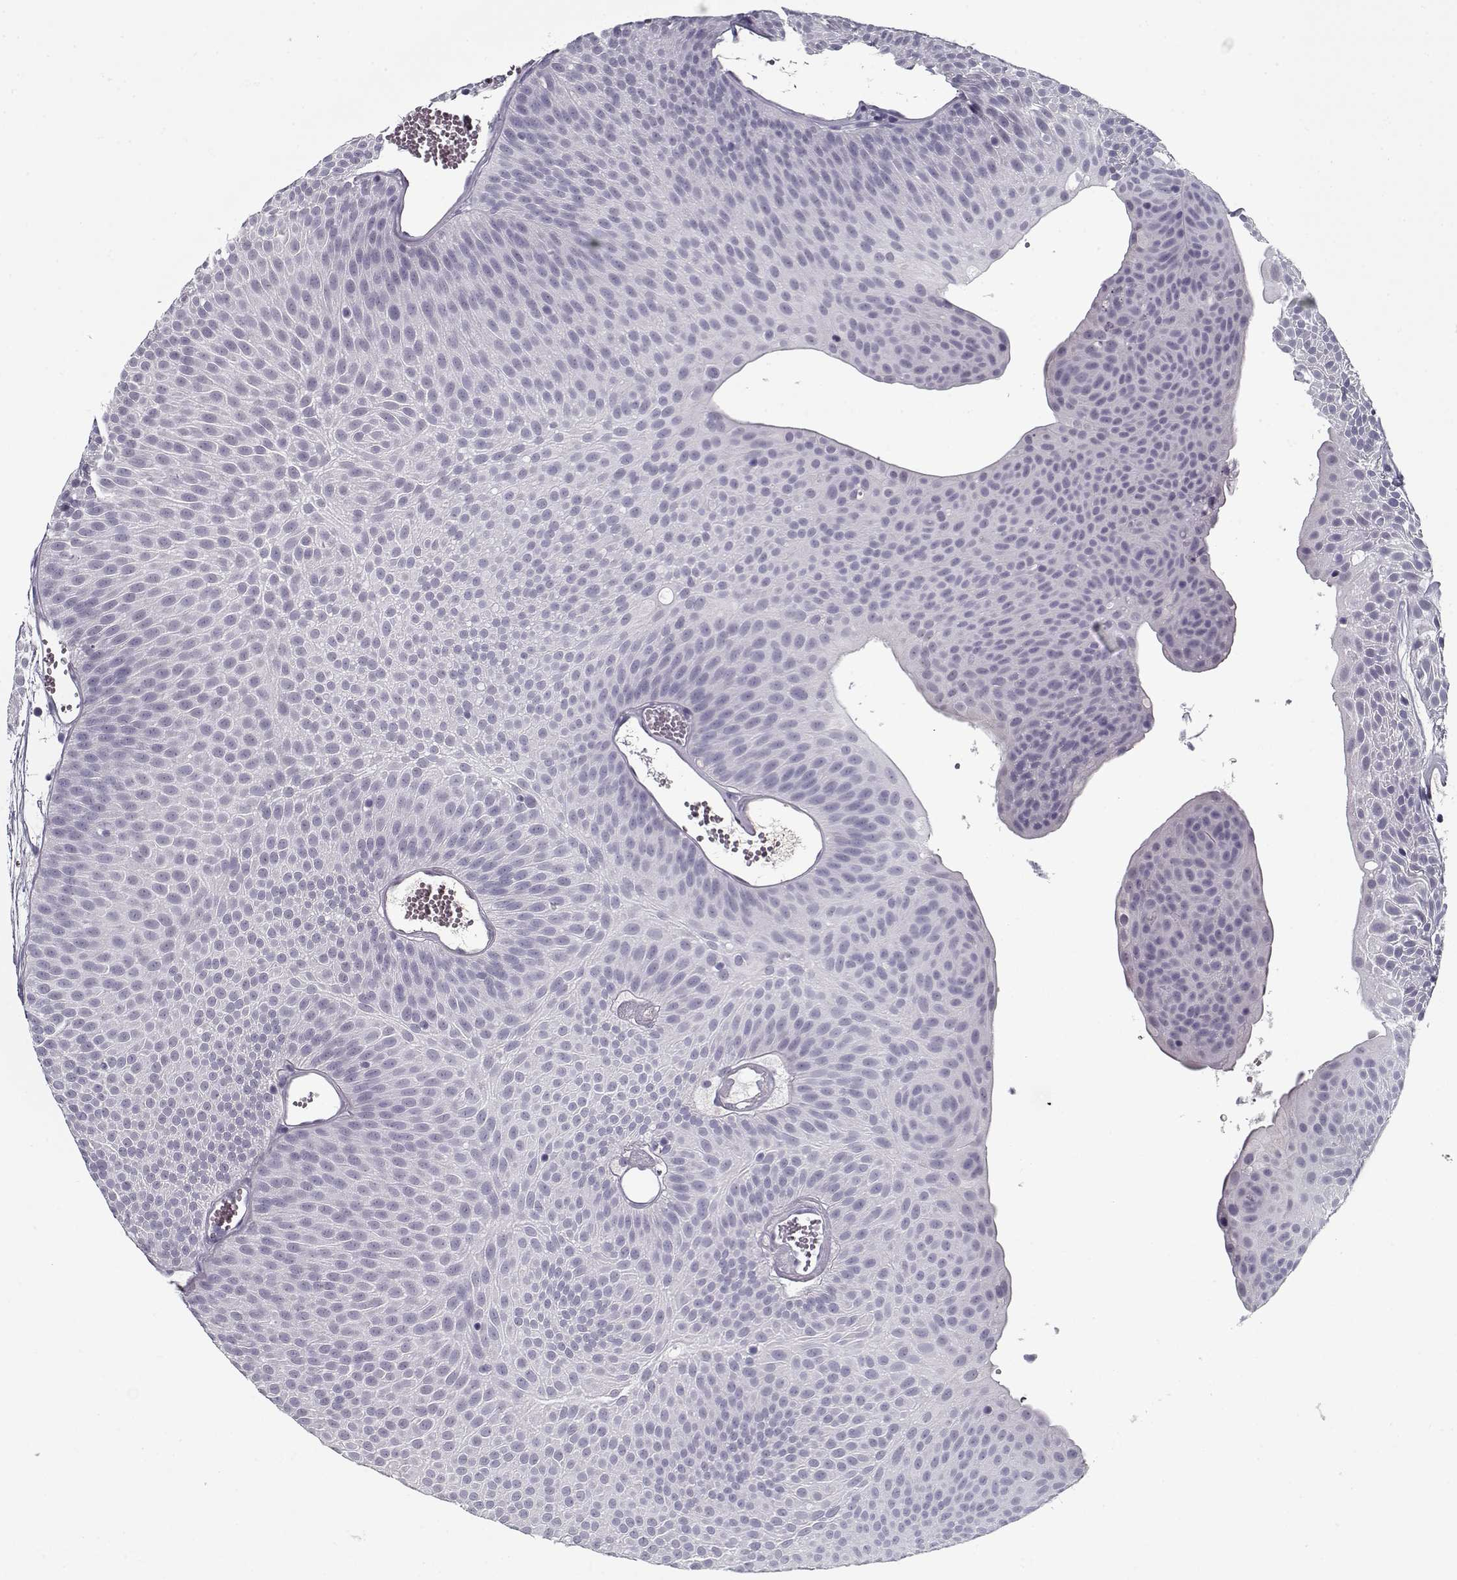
{"staining": {"intensity": "negative", "quantity": "none", "location": "none"}, "tissue": "urothelial cancer", "cell_type": "Tumor cells", "image_type": "cancer", "snomed": [{"axis": "morphology", "description": "Urothelial carcinoma, Low grade"}, {"axis": "topography", "description": "Urinary bladder"}], "caption": "Urothelial carcinoma (low-grade) stained for a protein using immunohistochemistry (IHC) displays no positivity tumor cells.", "gene": "SPACA9", "patient": {"sex": "male", "age": 52}}